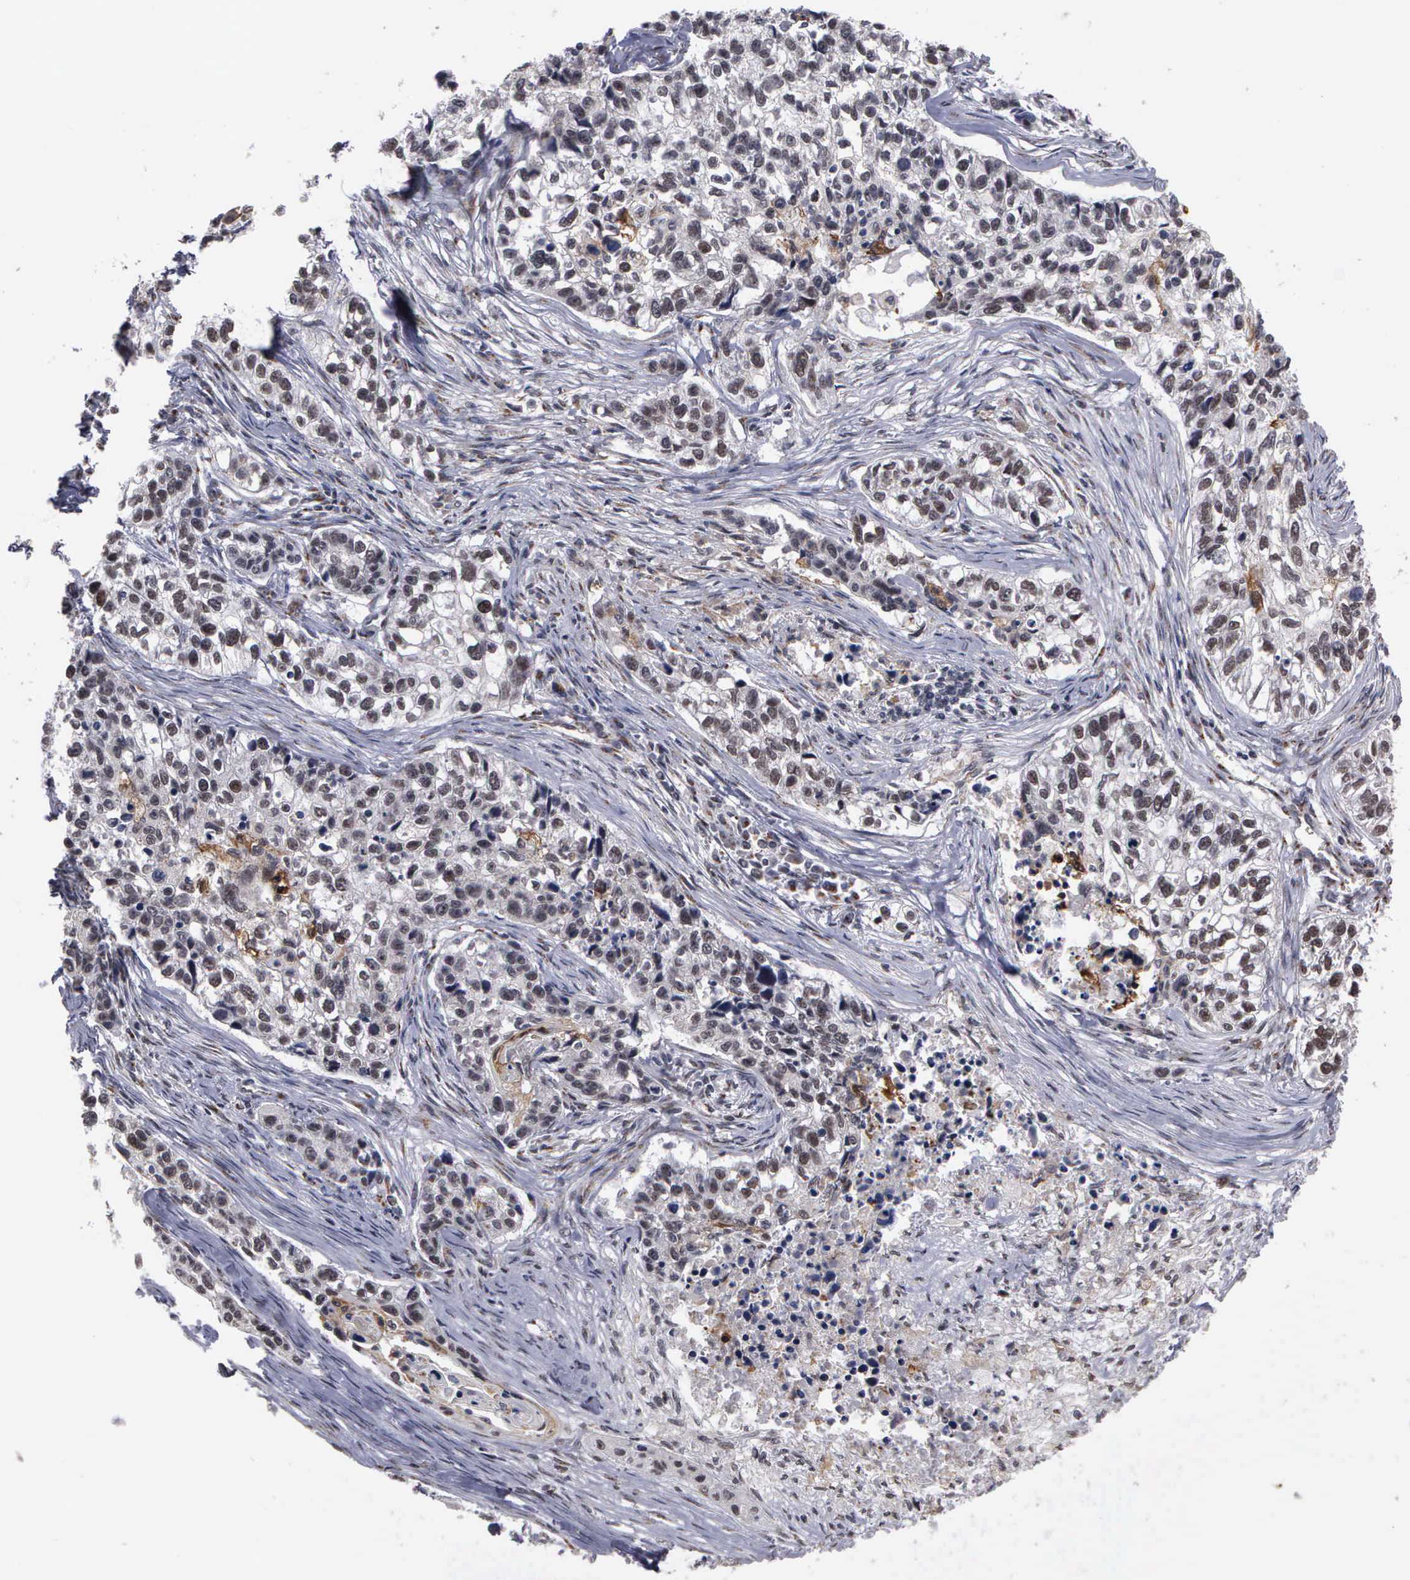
{"staining": {"intensity": "moderate", "quantity": ">75%", "location": "nuclear"}, "tissue": "lung cancer", "cell_type": "Tumor cells", "image_type": "cancer", "snomed": [{"axis": "morphology", "description": "Squamous cell carcinoma, NOS"}, {"axis": "topography", "description": "Lymph node"}, {"axis": "topography", "description": "Lung"}], "caption": "Human lung cancer stained with a brown dye exhibits moderate nuclear positive expression in about >75% of tumor cells.", "gene": "GTF2A1", "patient": {"sex": "male", "age": 74}}